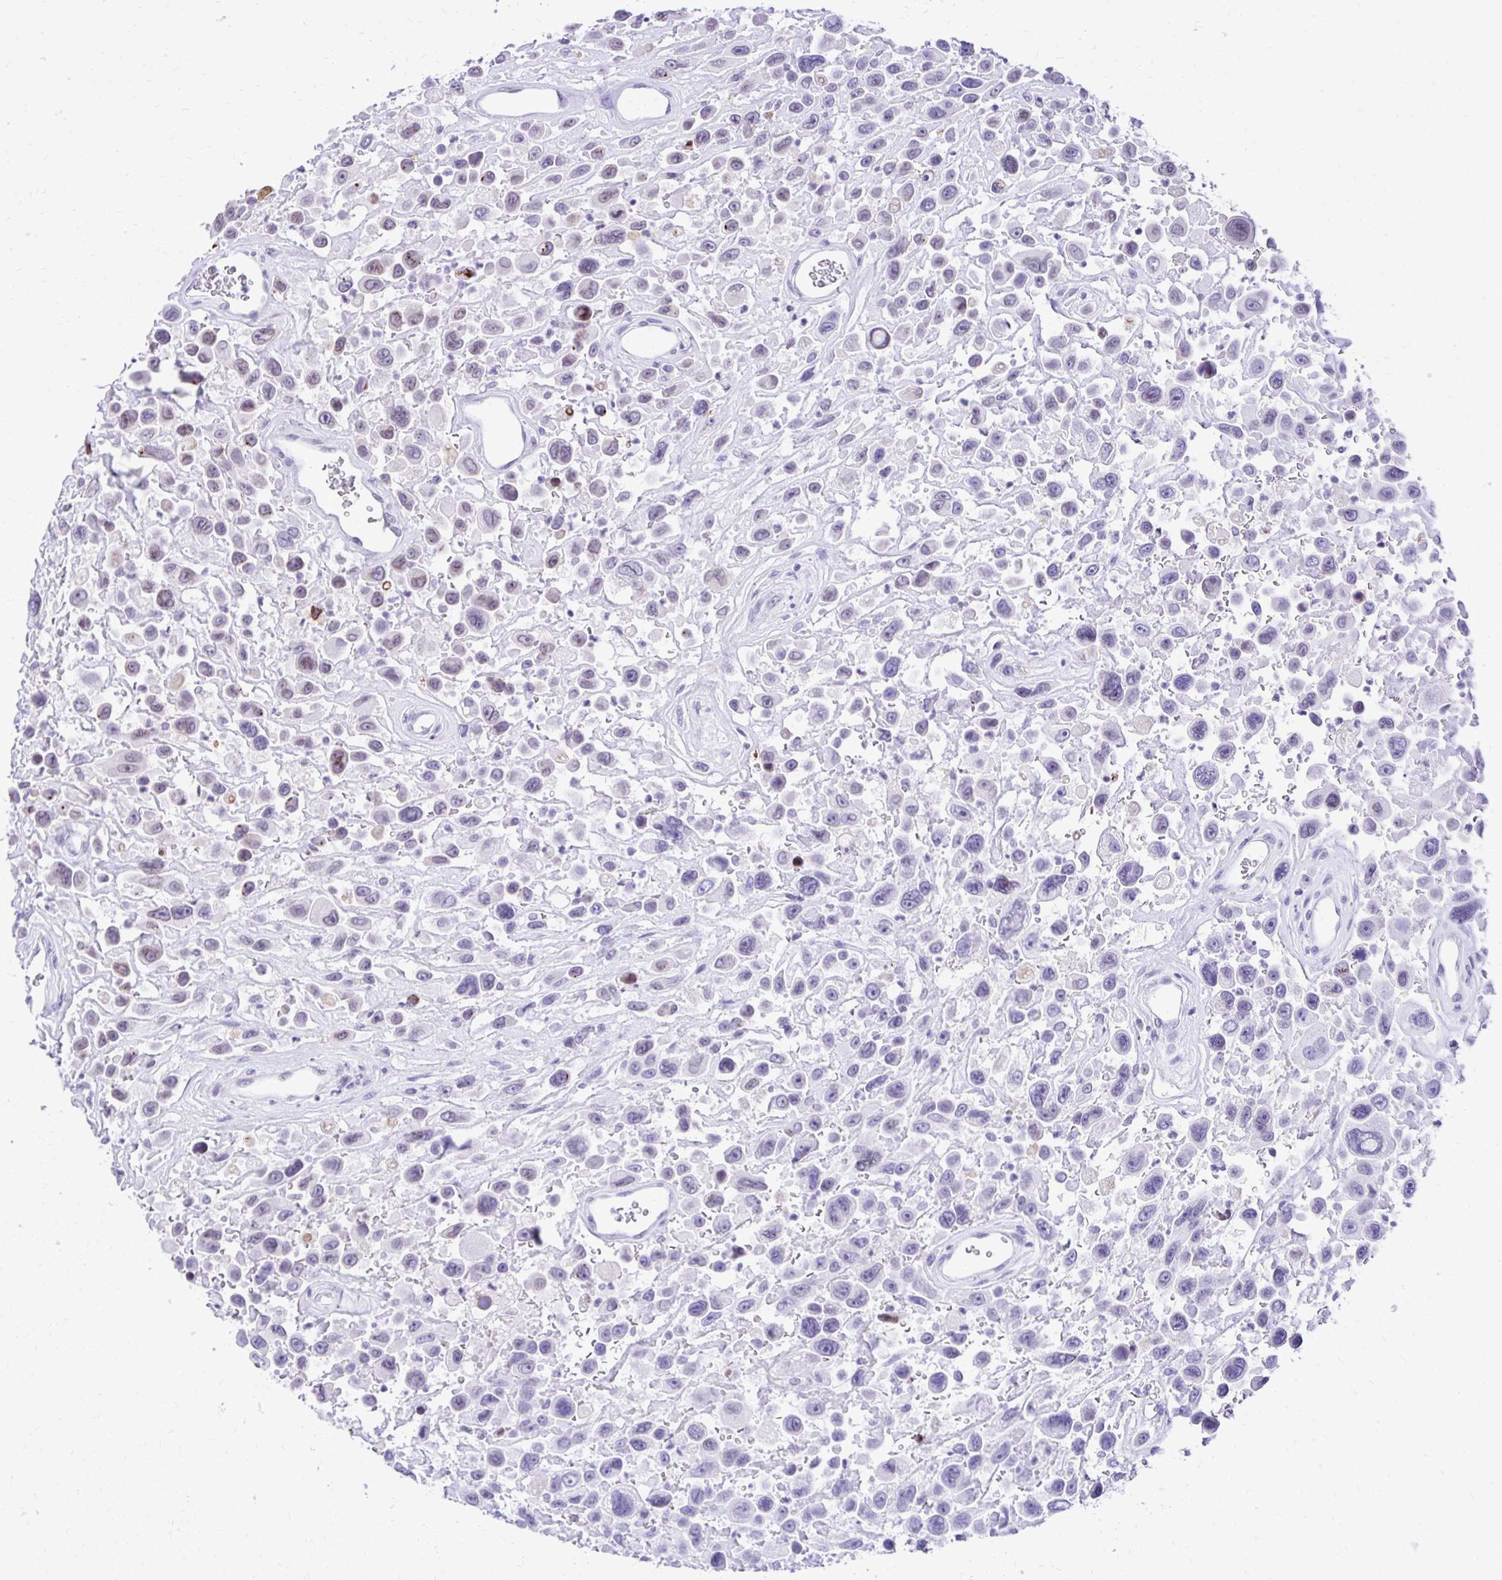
{"staining": {"intensity": "weak", "quantity": "<25%", "location": "nuclear"}, "tissue": "urothelial cancer", "cell_type": "Tumor cells", "image_type": "cancer", "snomed": [{"axis": "morphology", "description": "Urothelial carcinoma, High grade"}, {"axis": "topography", "description": "Urinary bladder"}], "caption": "DAB (3,3'-diaminobenzidine) immunohistochemical staining of human urothelial cancer exhibits no significant positivity in tumor cells. The staining was performed using DAB to visualize the protein expression in brown, while the nuclei were stained in blue with hematoxylin (Magnification: 20x).", "gene": "FAM166C", "patient": {"sex": "male", "age": 53}}